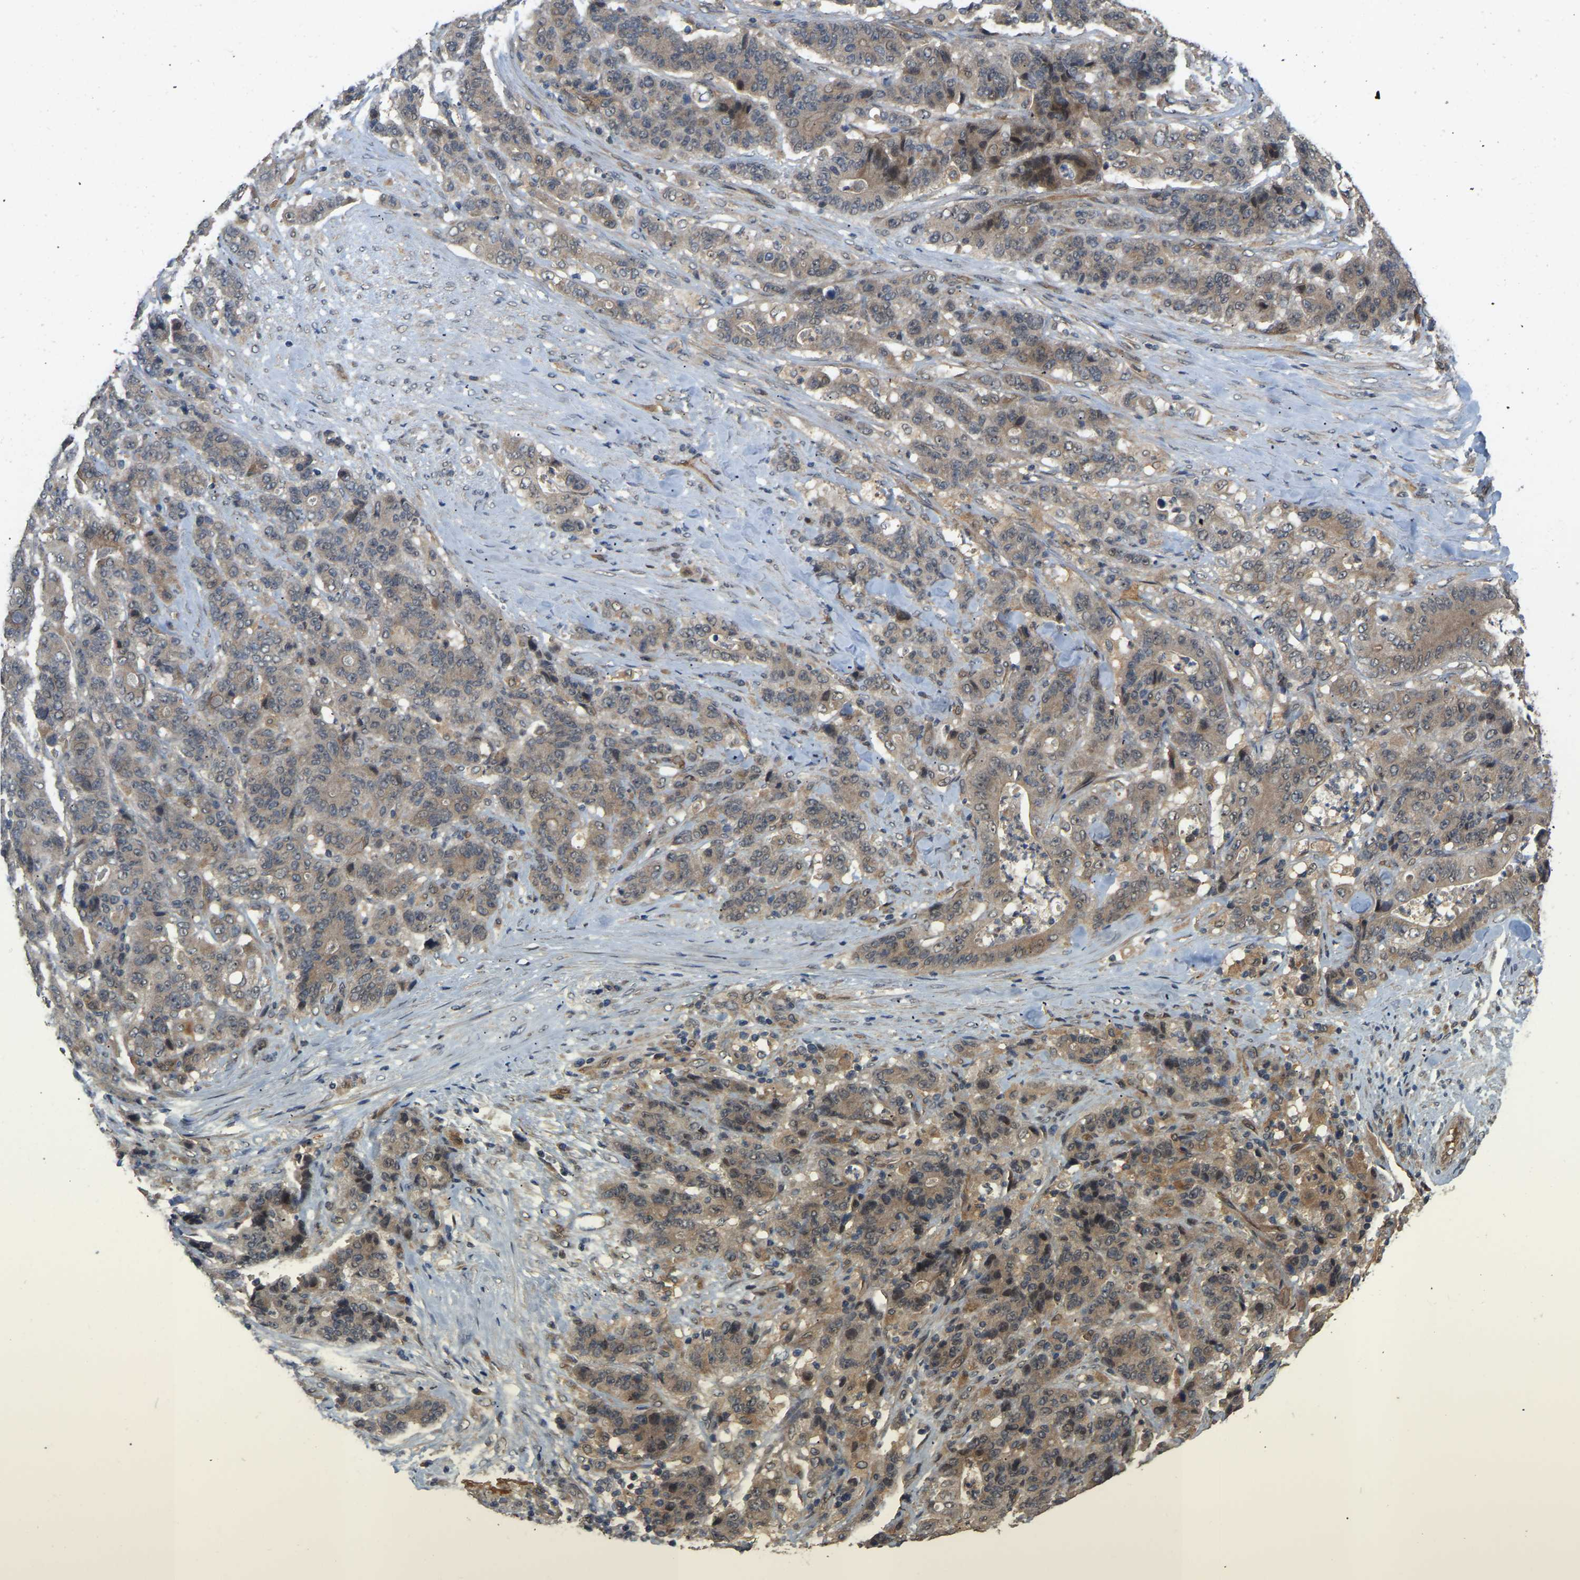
{"staining": {"intensity": "moderate", "quantity": ">75%", "location": "cytoplasmic/membranous"}, "tissue": "stomach cancer", "cell_type": "Tumor cells", "image_type": "cancer", "snomed": [{"axis": "morphology", "description": "Adenocarcinoma, NOS"}, {"axis": "topography", "description": "Stomach"}], "caption": "A photomicrograph of human stomach cancer stained for a protein displays moderate cytoplasmic/membranous brown staining in tumor cells.", "gene": "LIMK2", "patient": {"sex": "female", "age": 73}}